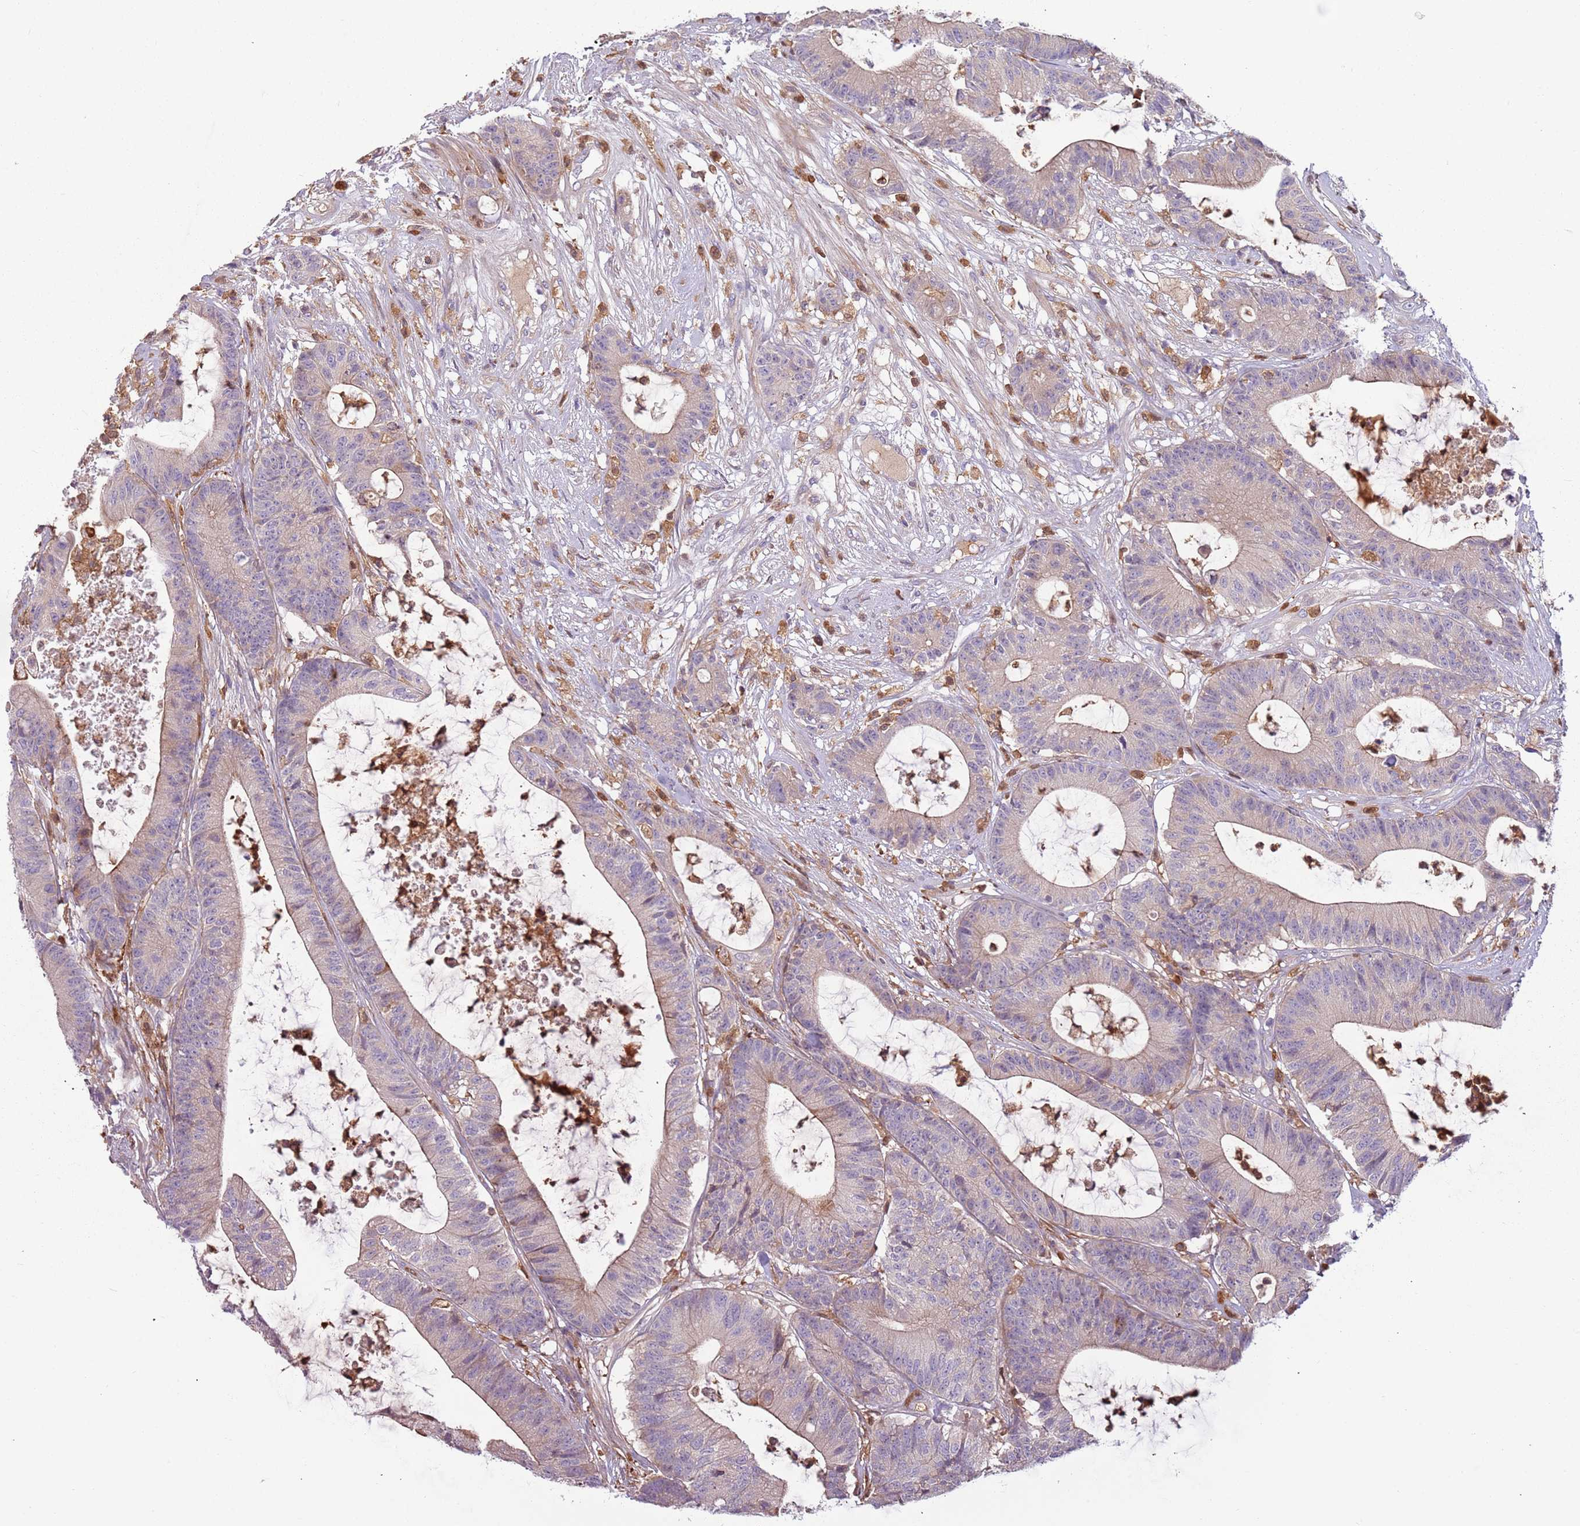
{"staining": {"intensity": "weak", "quantity": "<25%", "location": "cytoplasmic/membranous"}, "tissue": "colorectal cancer", "cell_type": "Tumor cells", "image_type": "cancer", "snomed": [{"axis": "morphology", "description": "Adenocarcinoma, NOS"}, {"axis": "topography", "description": "Colon"}], "caption": "A high-resolution photomicrograph shows IHC staining of colorectal adenocarcinoma, which displays no significant positivity in tumor cells.", "gene": "NADK", "patient": {"sex": "female", "age": 84}}